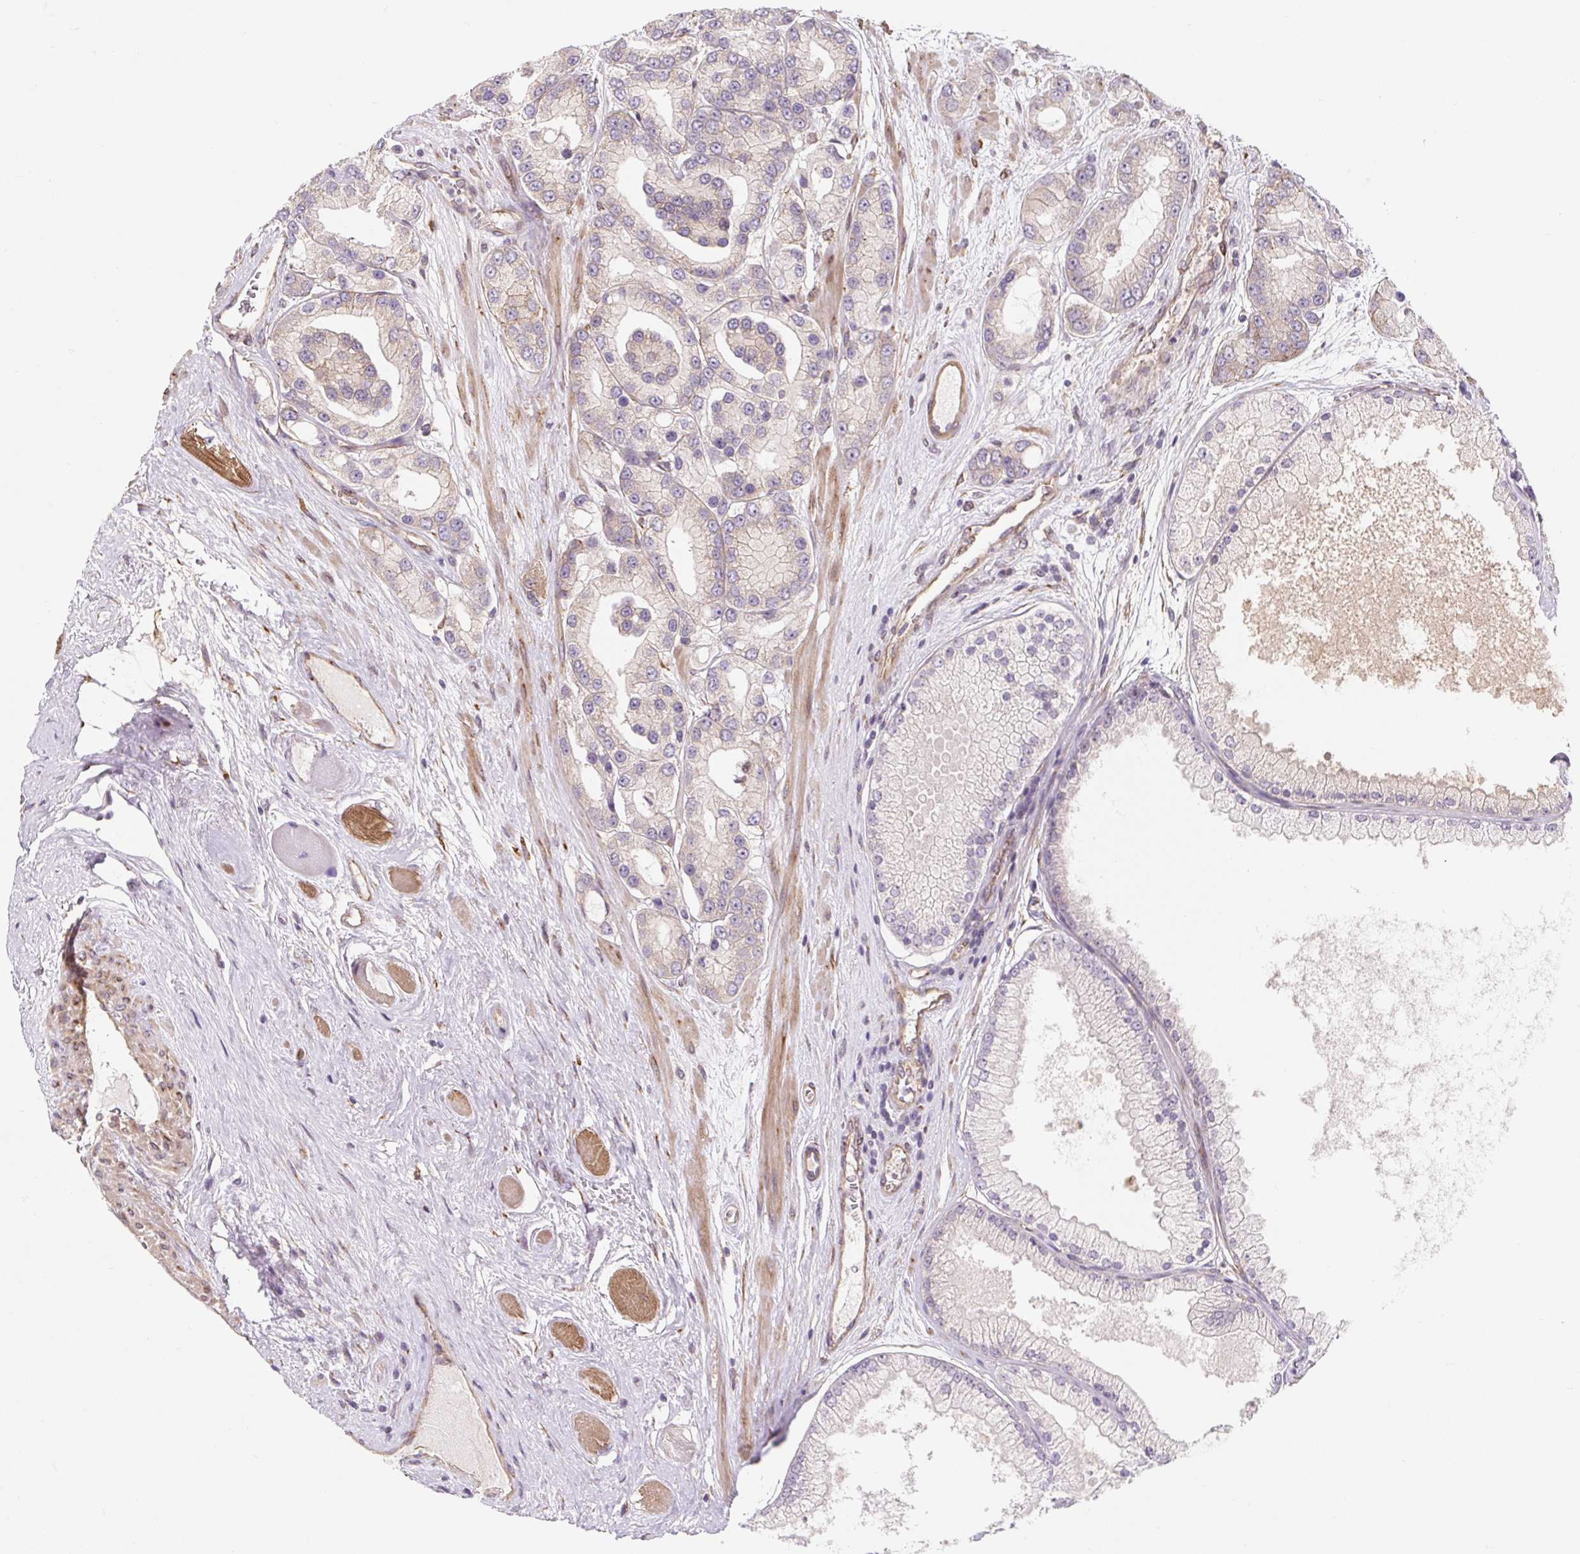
{"staining": {"intensity": "weak", "quantity": "<25%", "location": "cytoplasmic/membranous"}, "tissue": "prostate cancer", "cell_type": "Tumor cells", "image_type": "cancer", "snomed": [{"axis": "morphology", "description": "Adenocarcinoma, High grade"}, {"axis": "topography", "description": "Prostate"}], "caption": "This is an immunohistochemistry photomicrograph of prostate cancer. There is no positivity in tumor cells.", "gene": "LYPD5", "patient": {"sex": "male", "age": 67}}